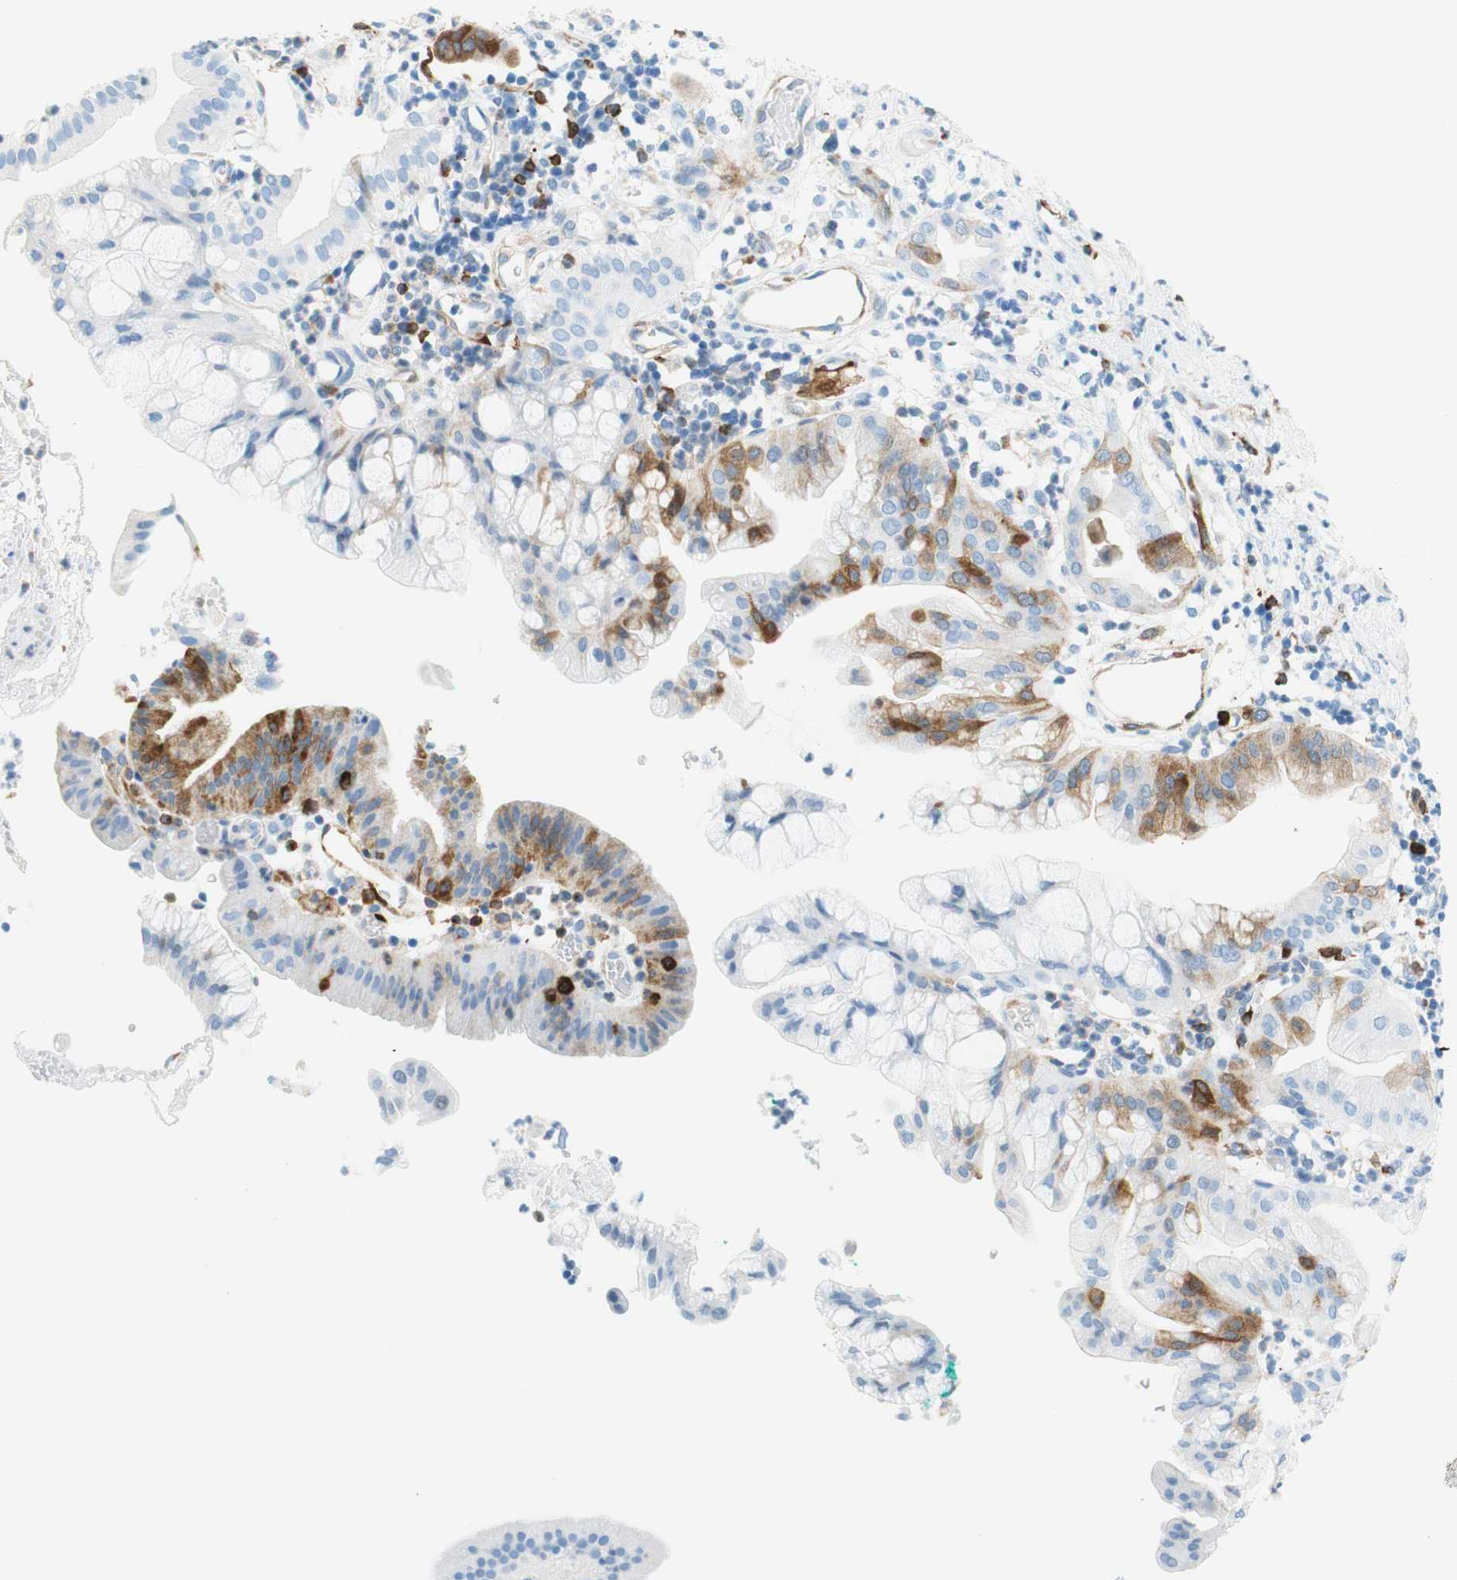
{"staining": {"intensity": "moderate", "quantity": "25%-75%", "location": "cytoplasmic/membranous"}, "tissue": "pancreatic cancer", "cell_type": "Tumor cells", "image_type": "cancer", "snomed": [{"axis": "morphology", "description": "Adenocarcinoma, NOS"}, {"axis": "morphology", "description": "Adenocarcinoma, metastatic, NOS"}, {"axis": "topography", "description": "Lymph node"}, {"axis": "topography", "description": "Pancreas"}, {"axis": "topography", "description": "Duodenum"}], "caption": "Immunohistochemical staining of human pancreatic adenocarcinoma shows moderate cytoplasmic/membranous protein expression in about 25%-75% of tumor cells.", "gene": "STMN1", "patient": {"sex": "female", "age": 64}}